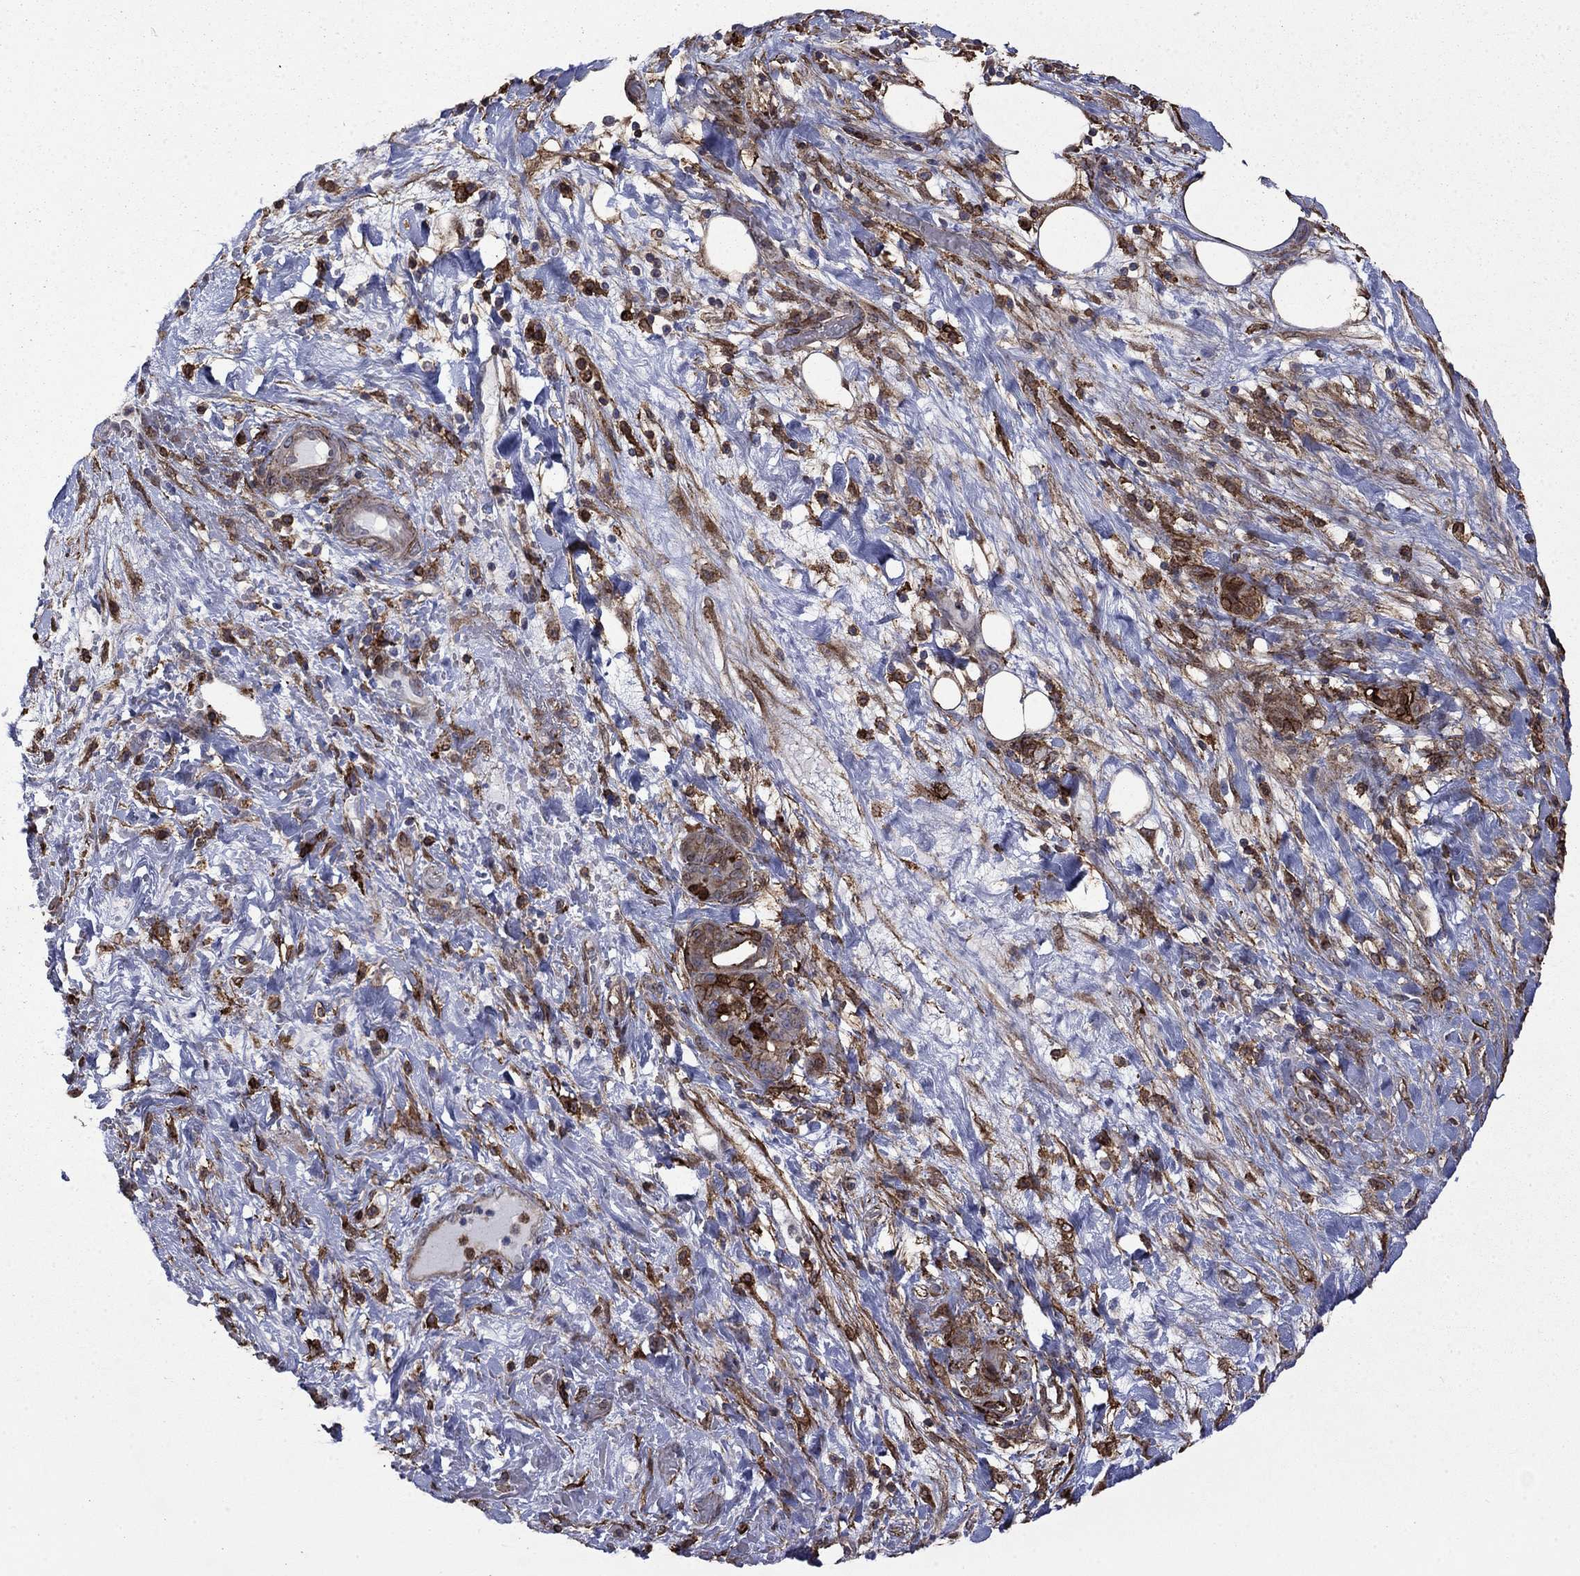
{"staining": {"intensity": "strong", "quantity": "25%-75%", "location": "cytoplasmic/membranous"}, "tissue": "pancreatic cancer", "cell_type": "Tumor cells", "image_type": "cancer", "snomed": [{"axis": "morphology", "description": "Adenocarcinoma, NOS"}, {"axis": "topography", "description": "Pancreas"}], "caption": "A brown stain shows strong cytoplasmic/membranous staining of a protein in pancreatic cancer (adenocarcinoma) tumor cells.", "gene": "PLAU", "patient": {"sex": "male", "age": 44}}